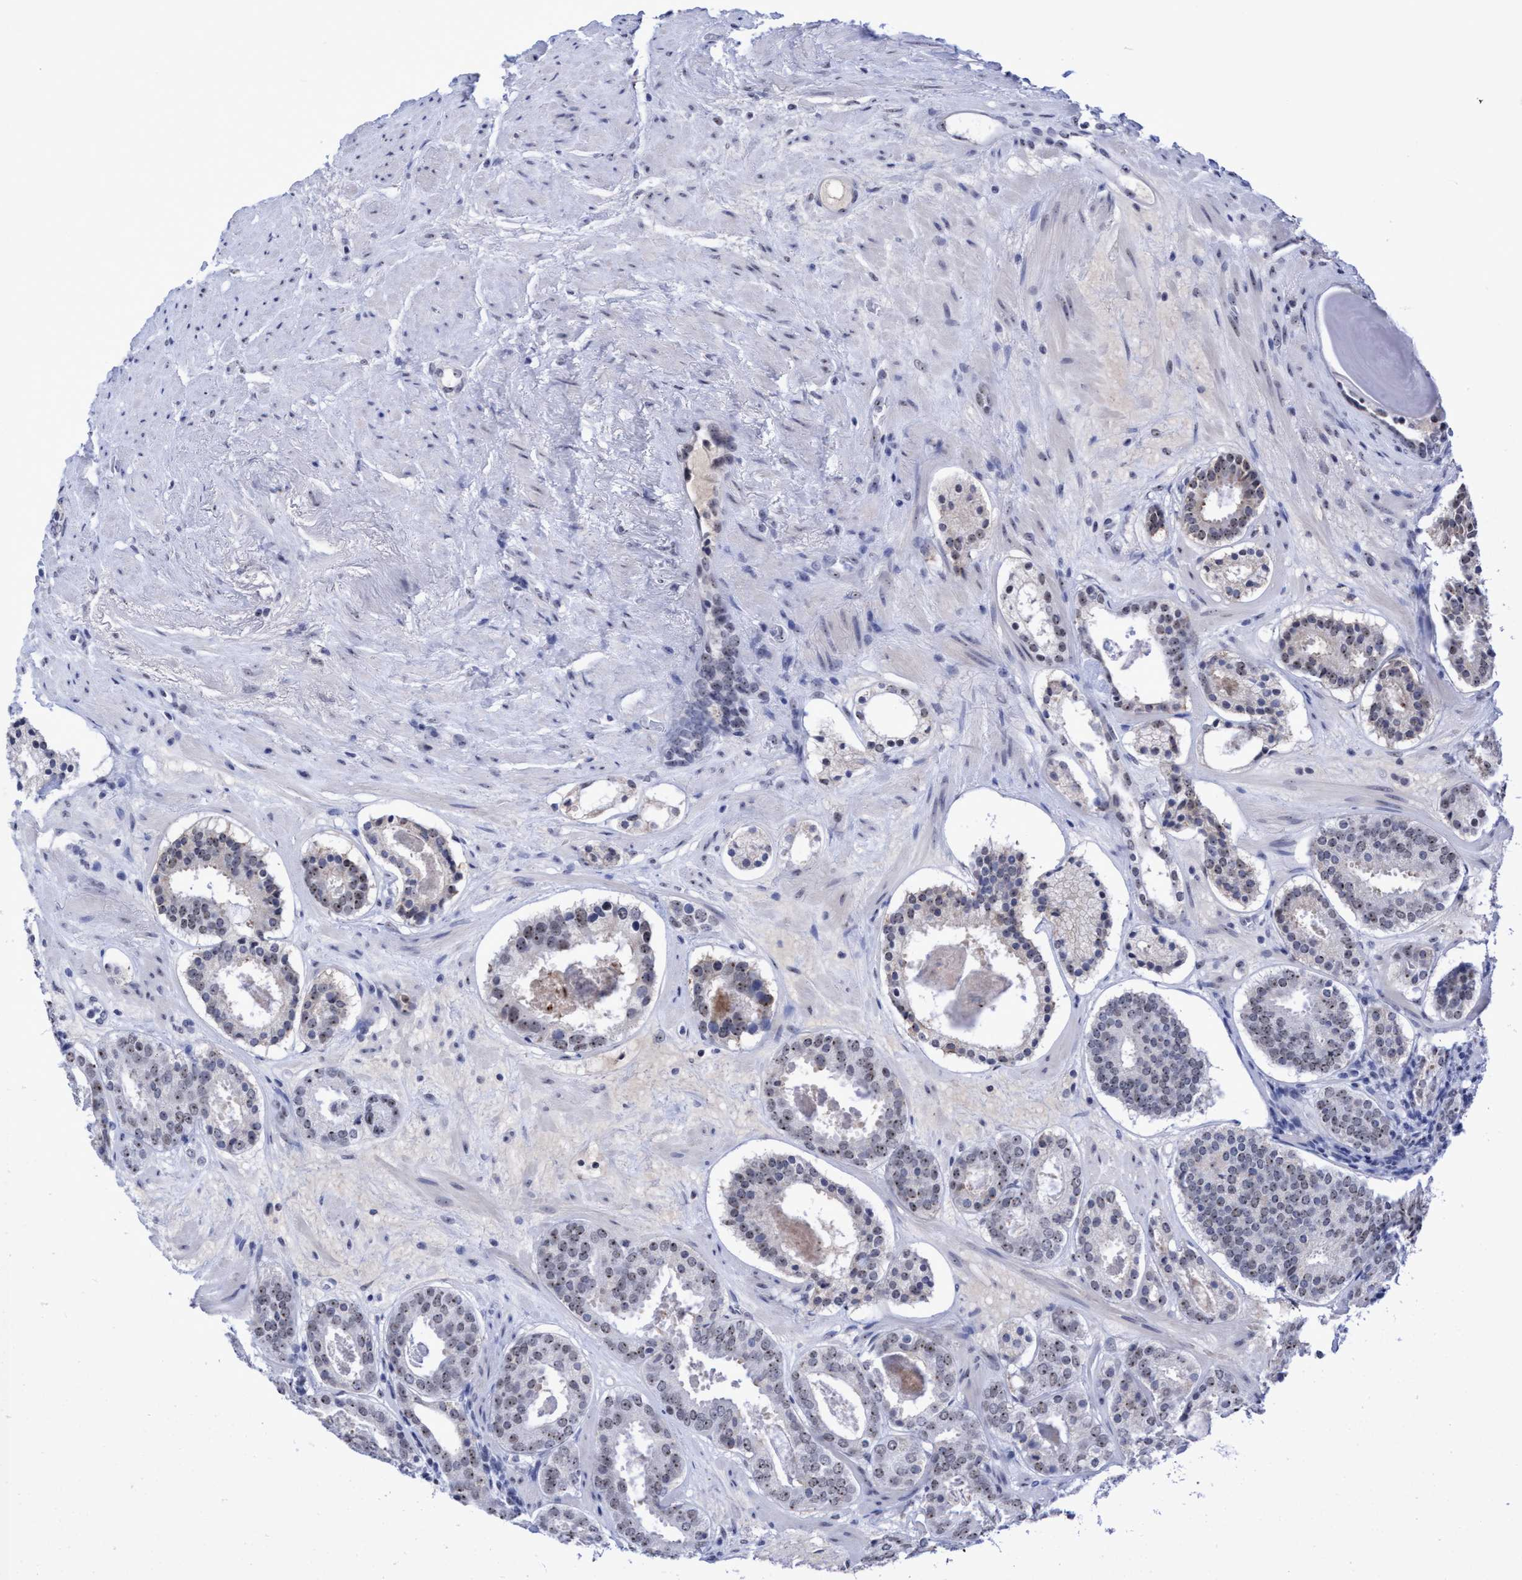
{"staining": {"intensity": "moderate", "quantity": ">75%", "location": "nuclear"}, "tissue": "prostate cancer", "cell_type": "Tumor cells", "image_type": "cancer", "snomed": [{"axis": "morphology", "description": "Adenocarcinoma, Low grade"}, {"axis": "topography", "description": "Prostate"}], "caption": "Protein expression analysis of prostate low-grade adenocarcinoma exhibits moderate nuclear positivity in about >75% of tumor cells. Nuclei are stained in blue.", "gene": "EFCAB10", "patient": {"sex": "male", "age": 69}}